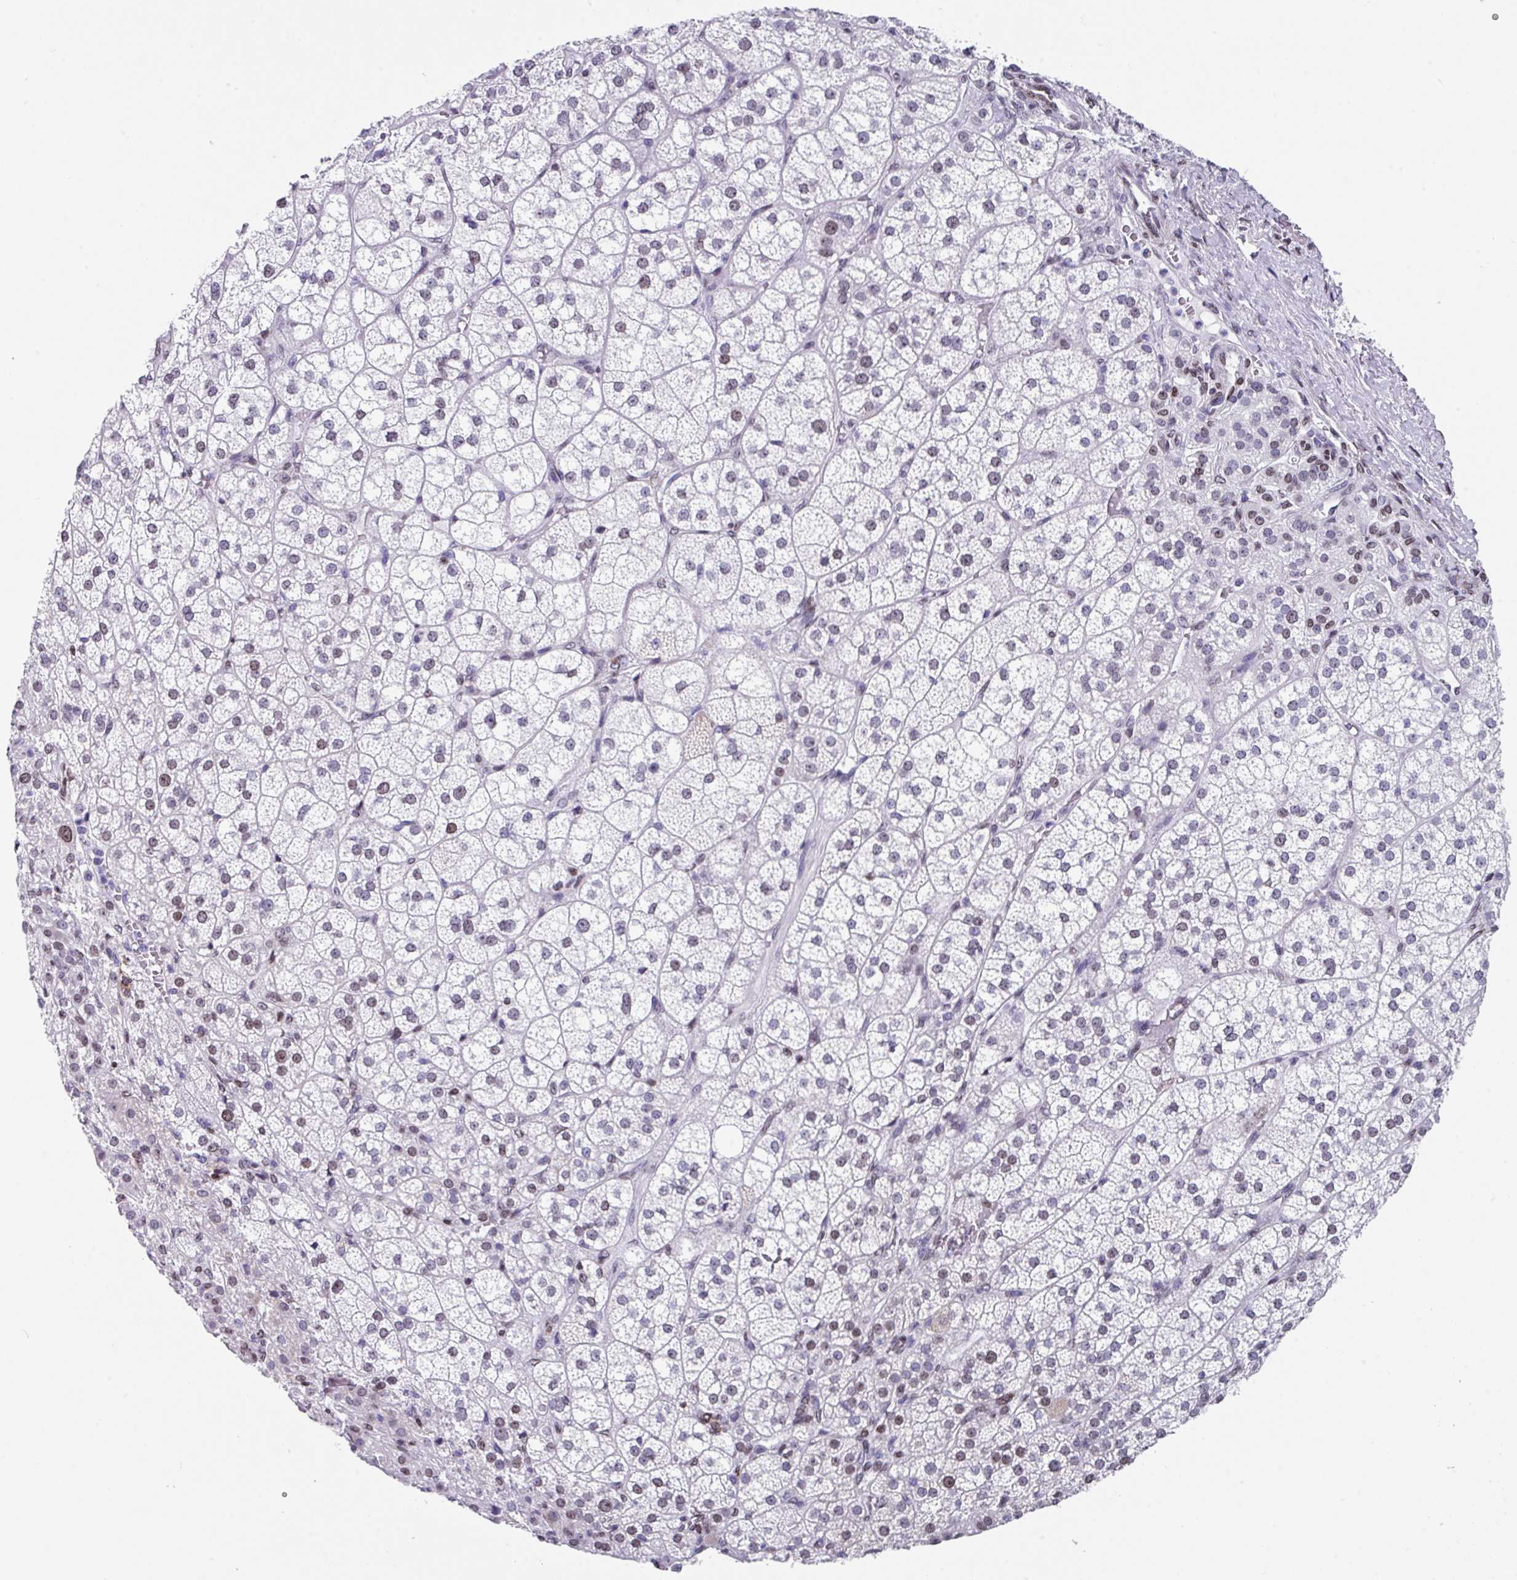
{"staining": {"intensity": "moderate", "quantity": "25%-75%", "location": "nuclear"}, "tissue": "adrenal gland", "cell_type": "Glandular cells", "image_type": "normal", "snomed": [{"axis": "morphology", "description": "Normal tissue, NOS"}, {"axis": "topography", "description": "Adrenal gland"}], "caption": "Immunohistochemical staining of unremarkable adrenal gland shows 25%-75% levels of moderate nuclear protein staining in about 25%-75% of glandular cells.", "gene": "TCF3", "patient": {"sex": "female", "age": 60}}